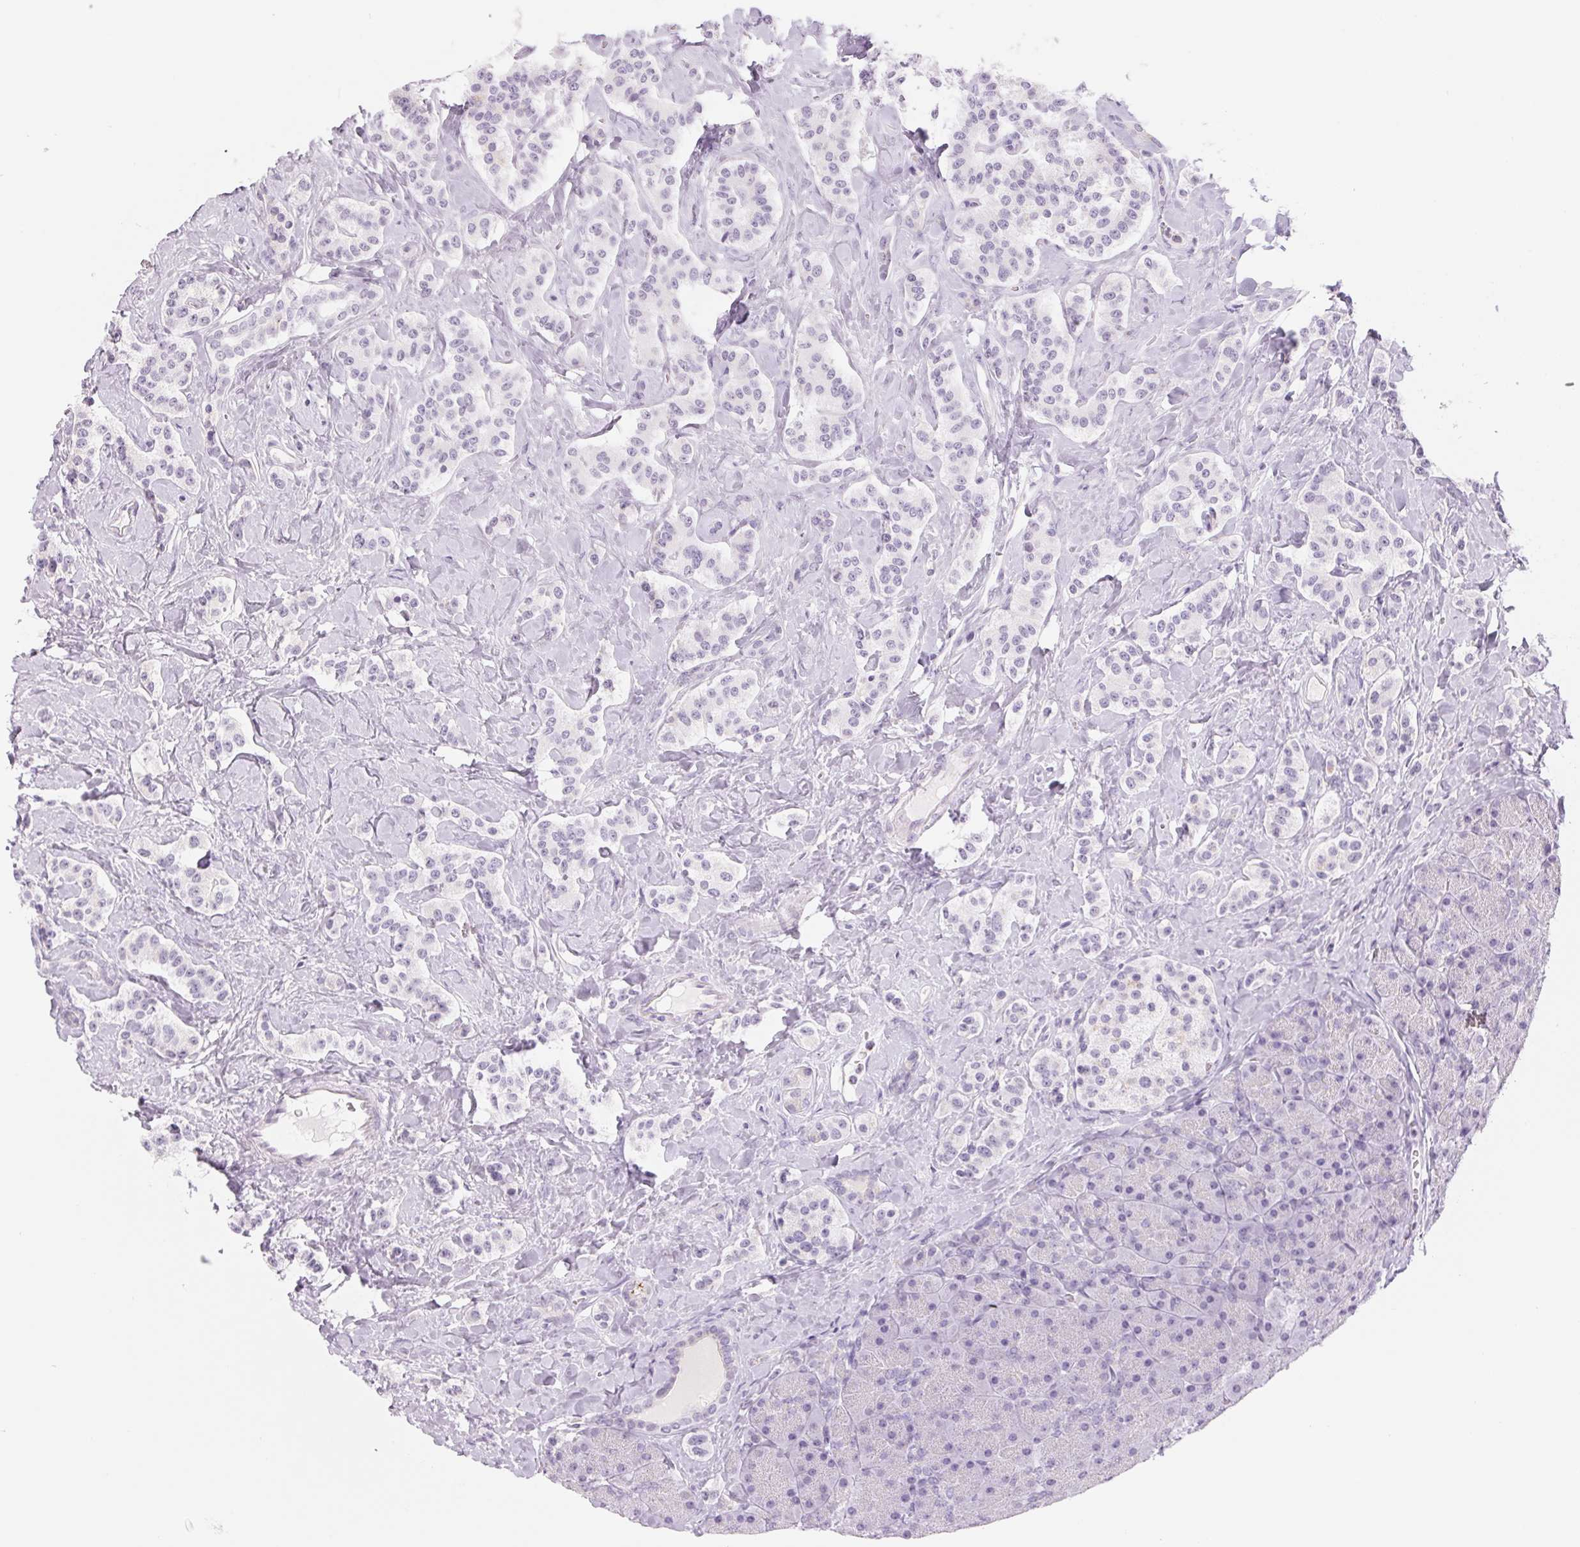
{"staining": {"intensity": "negative", "quantity": "none", "location": "none"}, "tissue": "carcinoid", "cell_type": "Tumor cells", "image_type": "cancer", "snomed": [{"axis": "morphology", "description": "Normal tissue, NOS"}, {"axis": "morphology", "description": "Carcinoid, malignant, NOS"}, {"axis": "topography", "description": "Pancreas"}], "caption": "The immunohistochemistry (IHC) photomicrograph has no significant expression in tumor cells of carcinoid (malignant) tissue.", "gene": "GALNT7", "patient": {"sex": "male", "age": 36}}